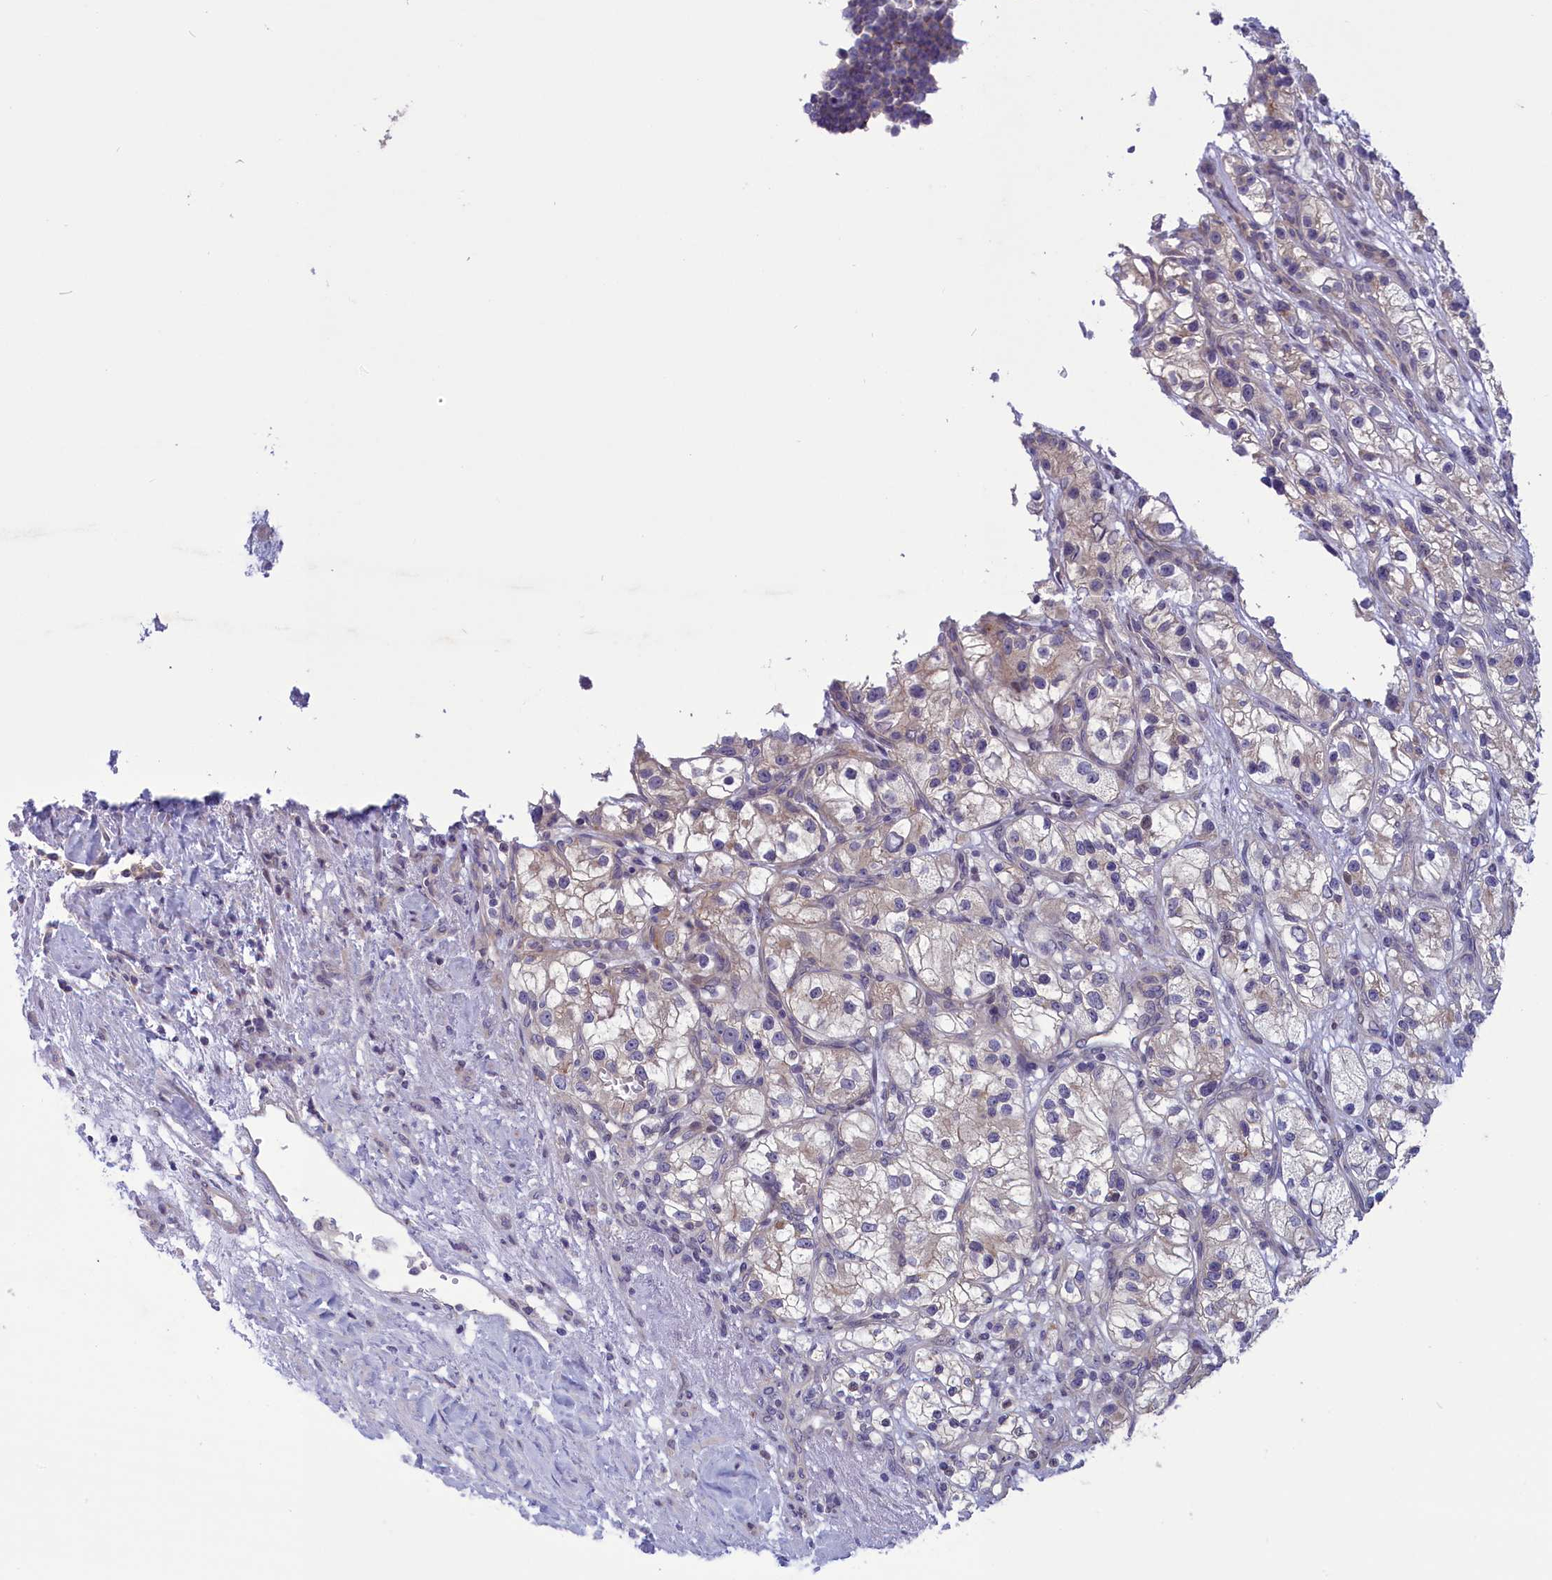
{"staining": {"intensity": "negative", "quantity": "none", "location": "none"}, "tissue": "renal cancer", "cell_type": "Tumor cells", "image_type": "cancer", "snomed": [{"axis": "morphology", "description": "Adenocarcinoma, NOS"}, {"axis": "topography", "description": "Kidney"}], "caption": "This micrograph is of adenocarcinoma (renal) stained with immunohistochemistry to label a protein in brown with the nuclei are counter-stained blue. There is no expression in tumor cells. (DAB (3,3'-diaminobenzidine) IHC visualized using brightfield microscopy, high magnification).", "gene": "CORO2A", "patient": {"sex": "female", "age": 57}}